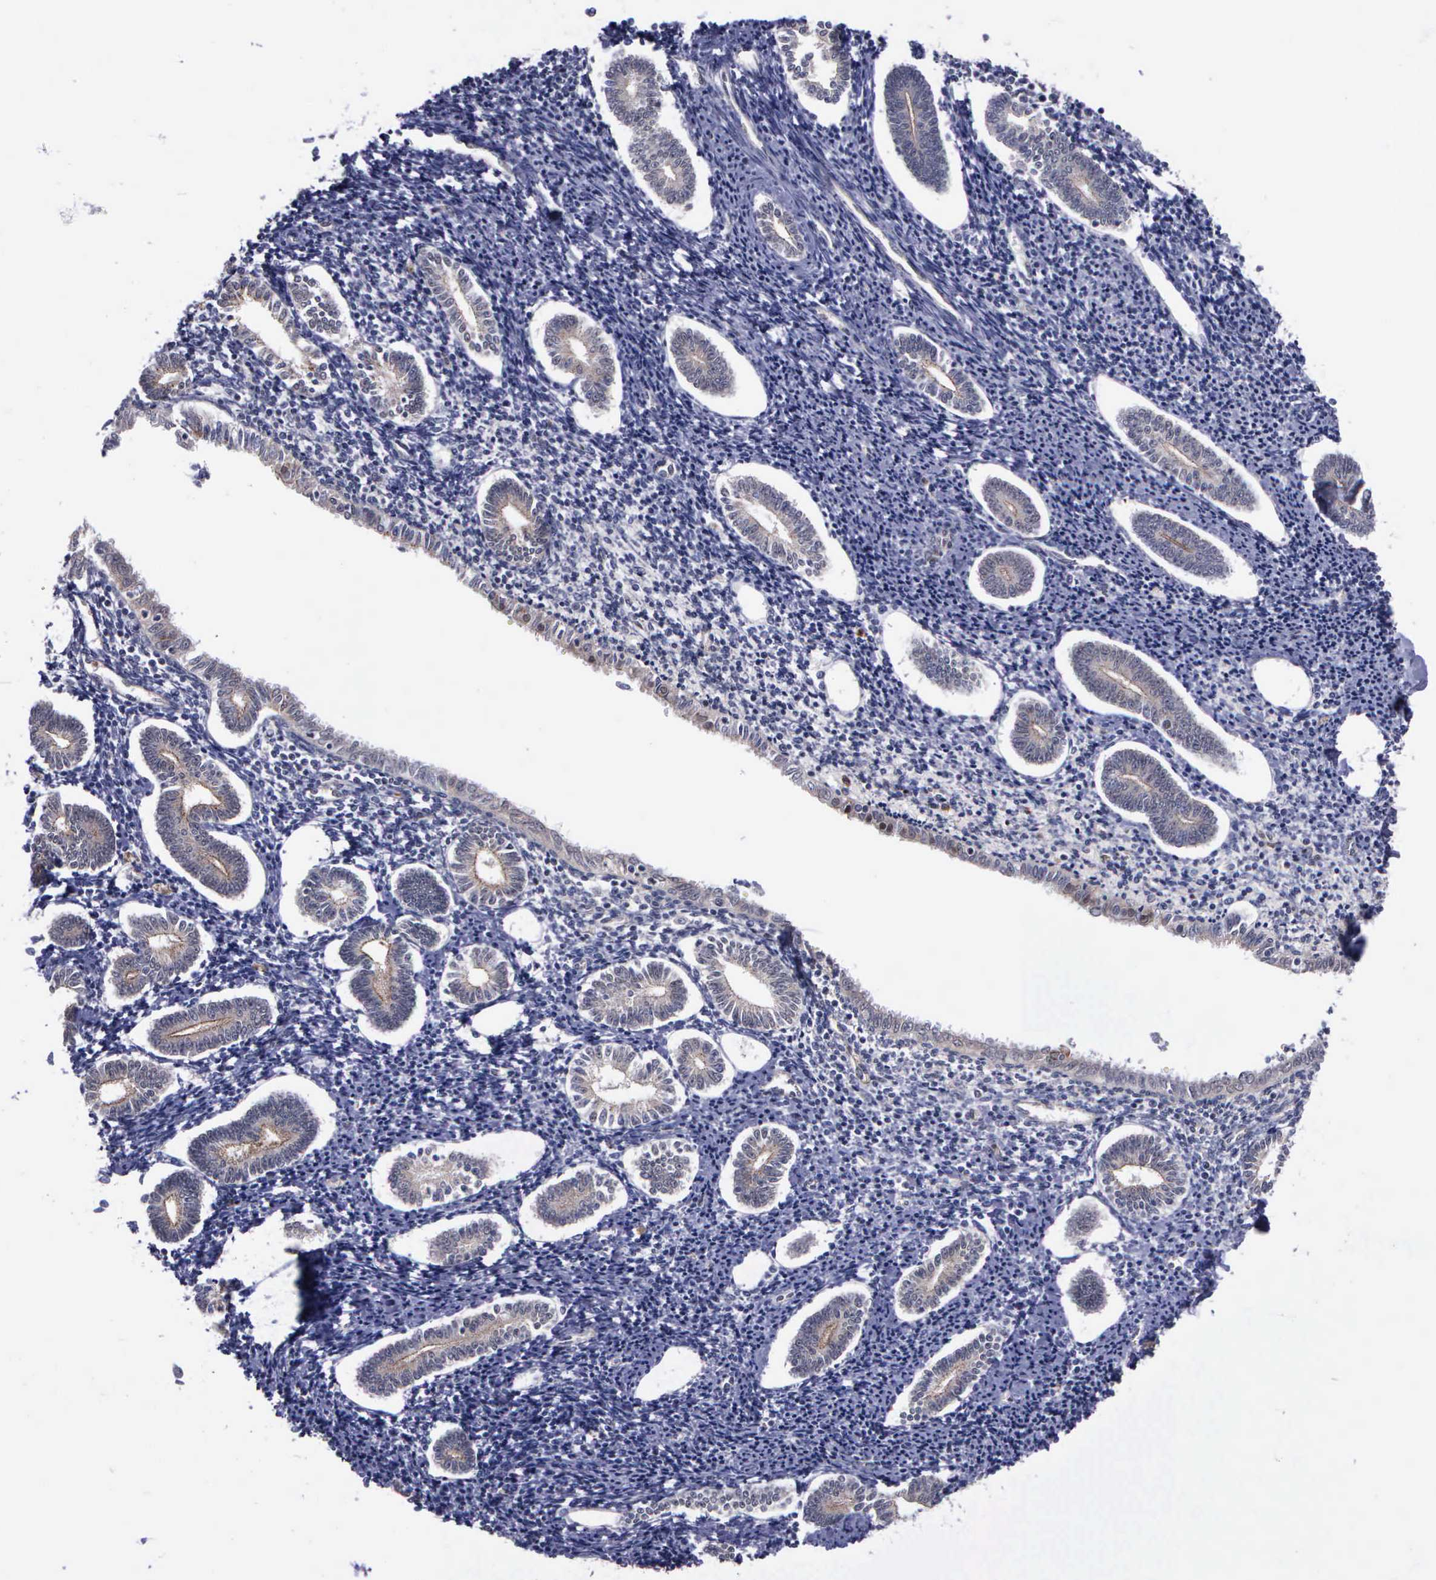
{"staining": {"intensity": "negative", "quantity": "none", "location": "none"}, "tissue": "endometrium", "cell_type": "Cells in endometrial stroma", "image_type": "normal", "snomed": [{"axis": "morphology", "description": "Normal tissue, NOS"}, {"axis": "topography", "description": "Endometrium"}], "caption": "High magnification brightfield microscopy of benign endometrium stained with DAB (brown) and counterstained with hematoxylin (blue): cells in endometrial stroma show no significant expression. The staining is performed using DAB (3,3'-diaminobenzidine) brown chromogen with nuclei counter-stained in using hematoxylin.", "gene": "MAP3K9", "patient": {"sex": "female", "age": 52}}